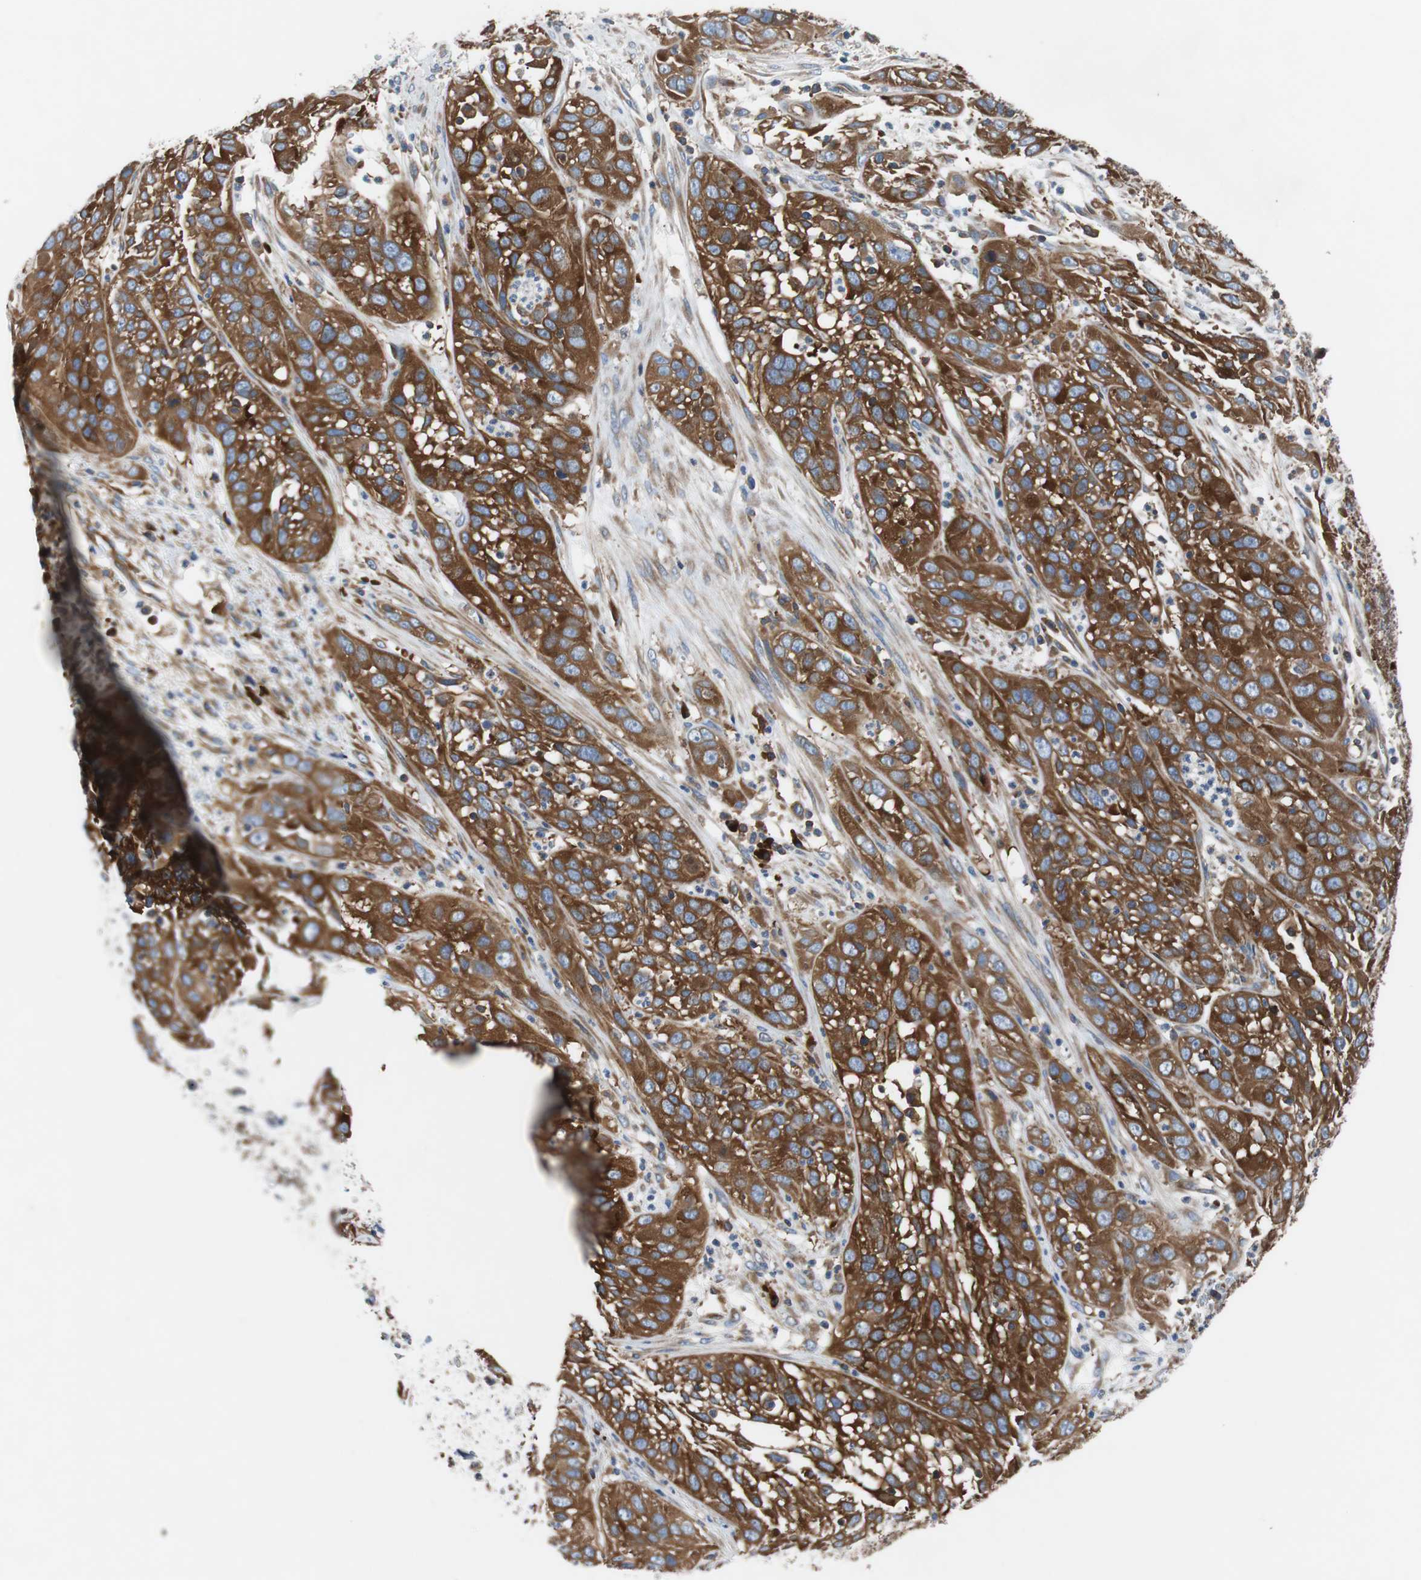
{"staining": {"intensity": "strong", "quantity": ">75%", "location": "cytoplasmic/membranous"}, "tissue": "cervical cancer", "cell_type": "Tumor cells", "image_type": "cancer", "snomed": [{"axis": "morphology", "description": "Squamous cell carcinoma, NOS"}, {"axis": "topography", "description": "Cervix"}], "caption": "The immunohistochemical stain highlights strong cytoplasmic/membranous expression in tumor cells of cervical cancer (squamous cell carcinoma) tissue. (DAB (3,3'-diaminobenzidine) IHC with brightfield microscopy, high magnification).", "gene": "GYS1", "patient": {"sex": "female", "age": 32}}